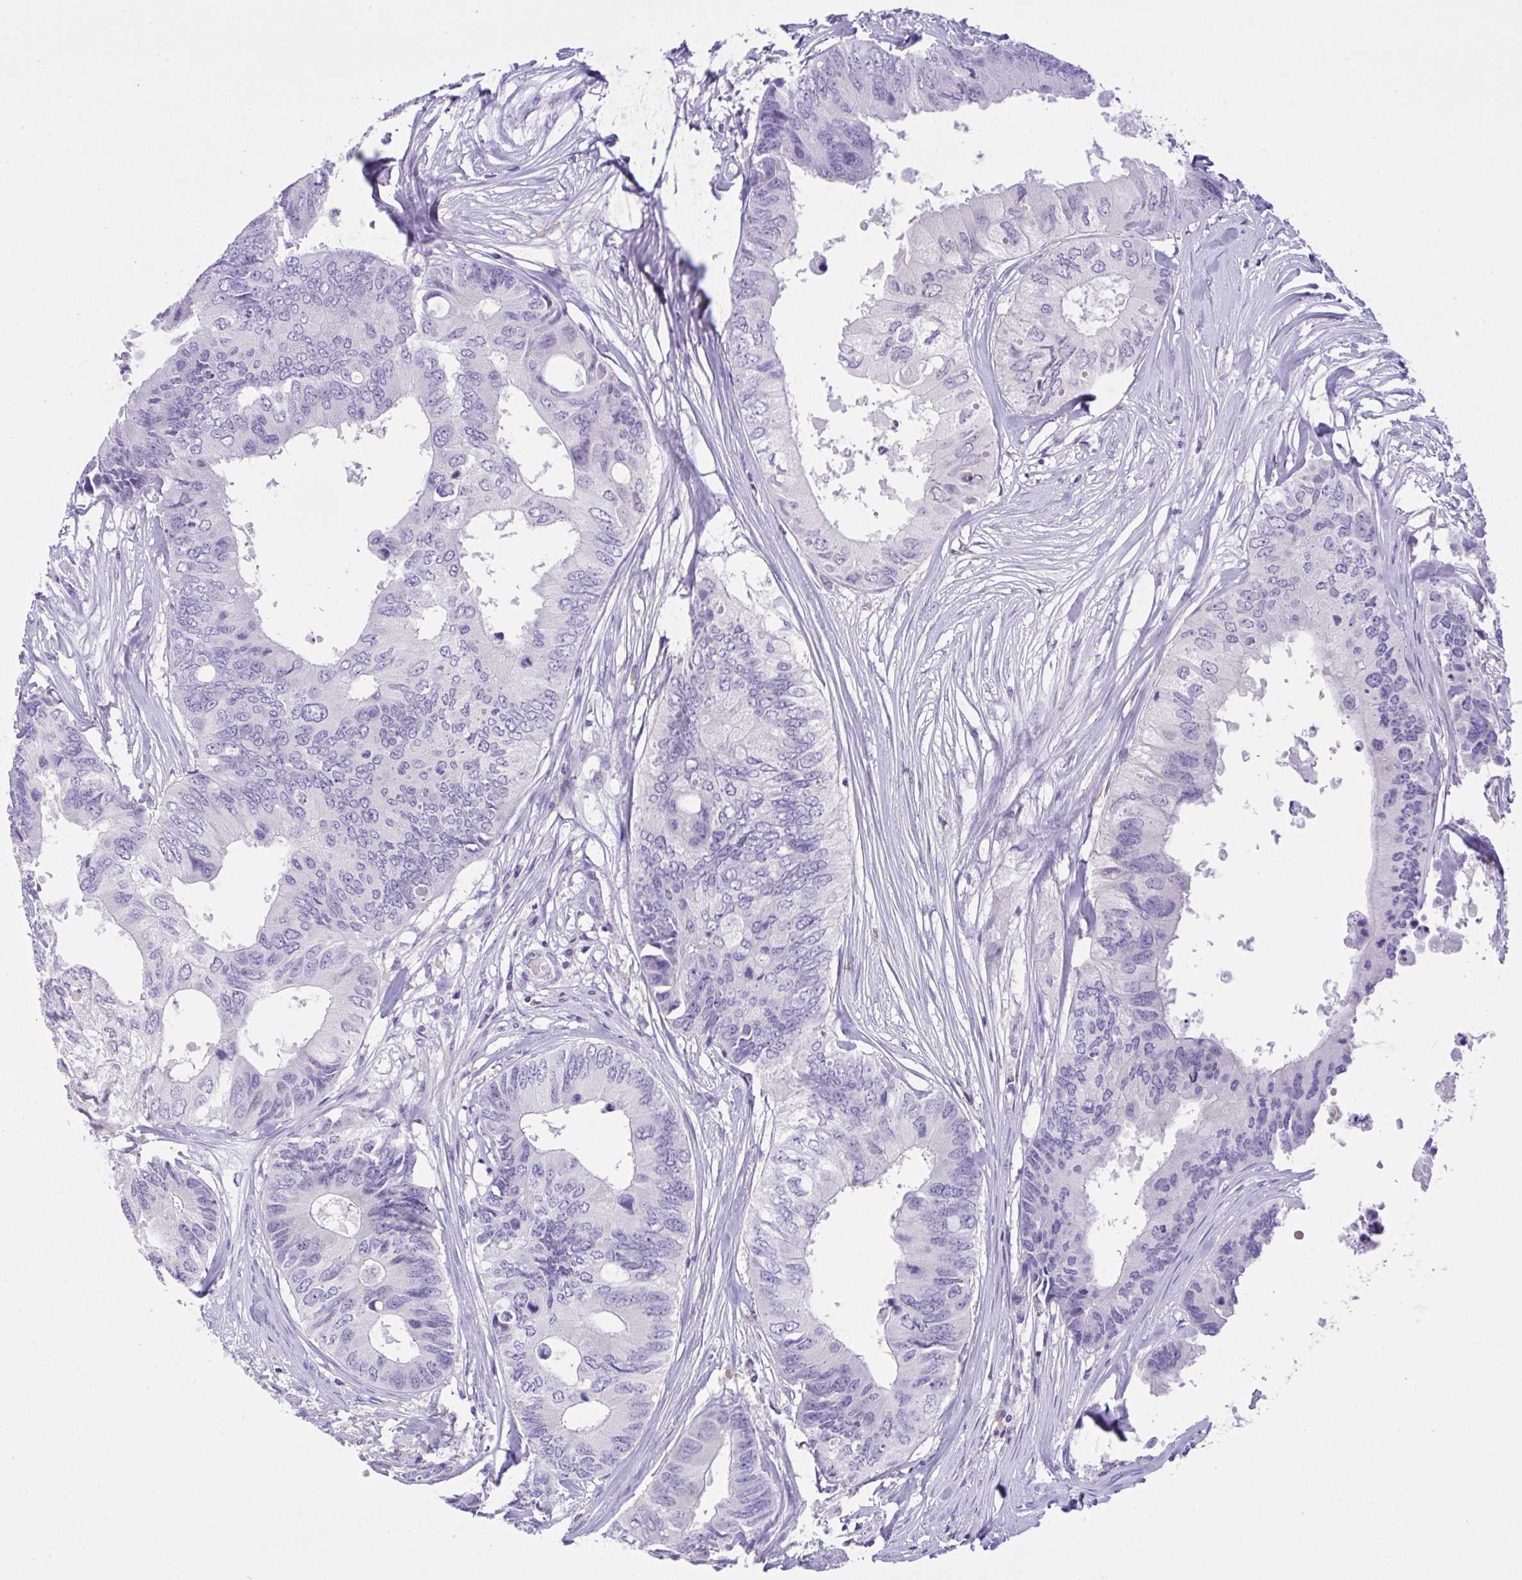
{"staining": {"intensity": "negative", "quantity": "none", "location": "none"}, "tissue": "colorectal cancer", "cell_type": "Tumor cells", "image_type": "cancer", "snomed": [{"axis": "morphology", "description": "Adenocarcinoma, NOS"}, {"axis": "topography", "description": "Colon"}], "caption": "DAB (3,3'-diaminobenzidine) immunohistochemical staining of colorectal cancer (adenocarcinoma) shows no significant positivity in tumor cells.", "gene": "NCF1", "patient": {"sex": "male", "age": 71}}